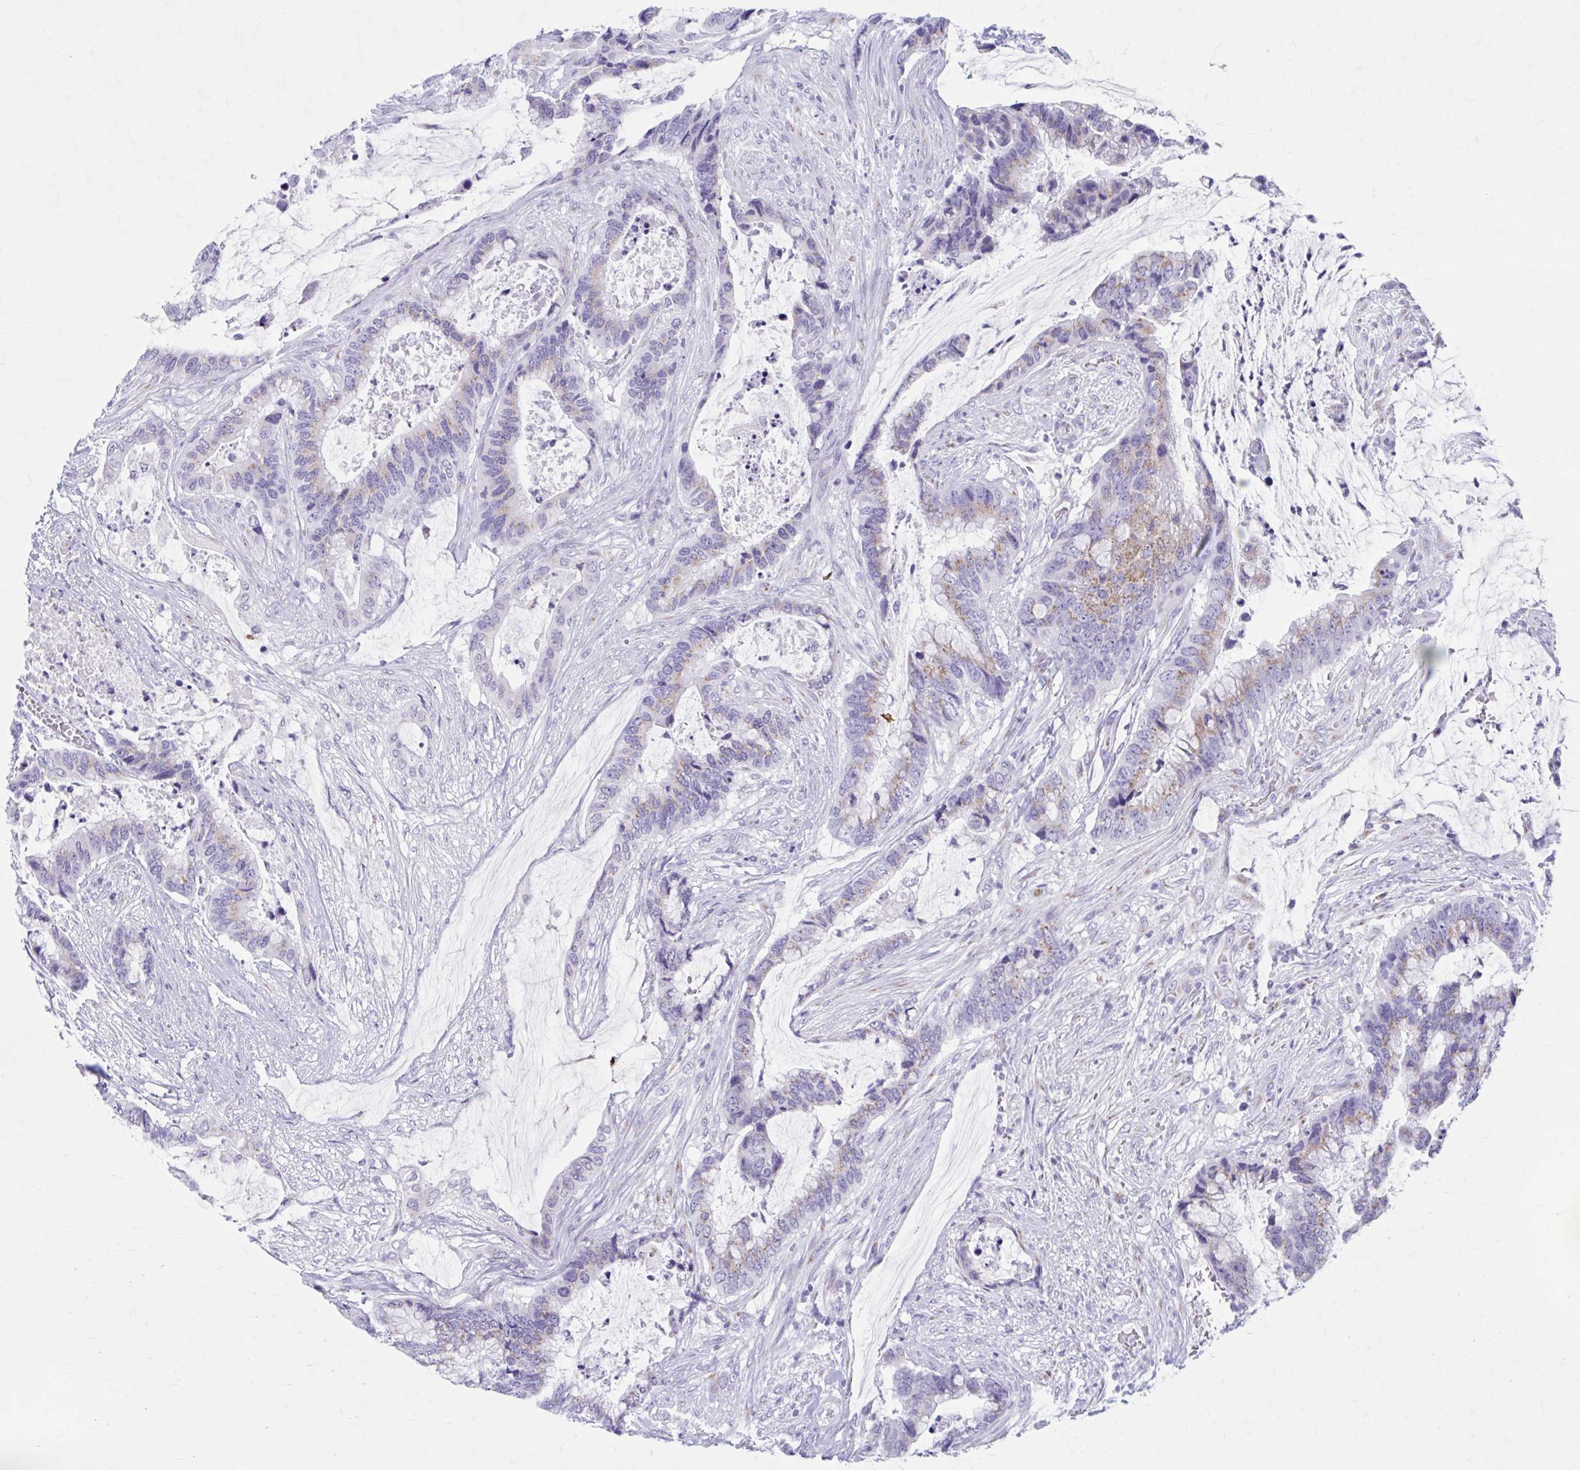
{"staining": {"intensity": "weak", "quantity": "25%-75%", "location": "cytoplasmic/membranous"}, "tissue": "colorectal cancer", "cell_type": "Tumor cells", "image_type": "cancer", "snomed": [{"axis": "morphology", "description": "Adenocarcinoma, NOS"}, {"axis": "topography", "description": "Rectum"}], "caption": "Immunohistochemical staining of adenocarcinoma (colorectal) displays low levels of weak cytoplasmic/membranous protein staining in about 25%-75% of tumor cells.", "gene": "KCNE2", "patient": {"sex": "female", "age": 59}}